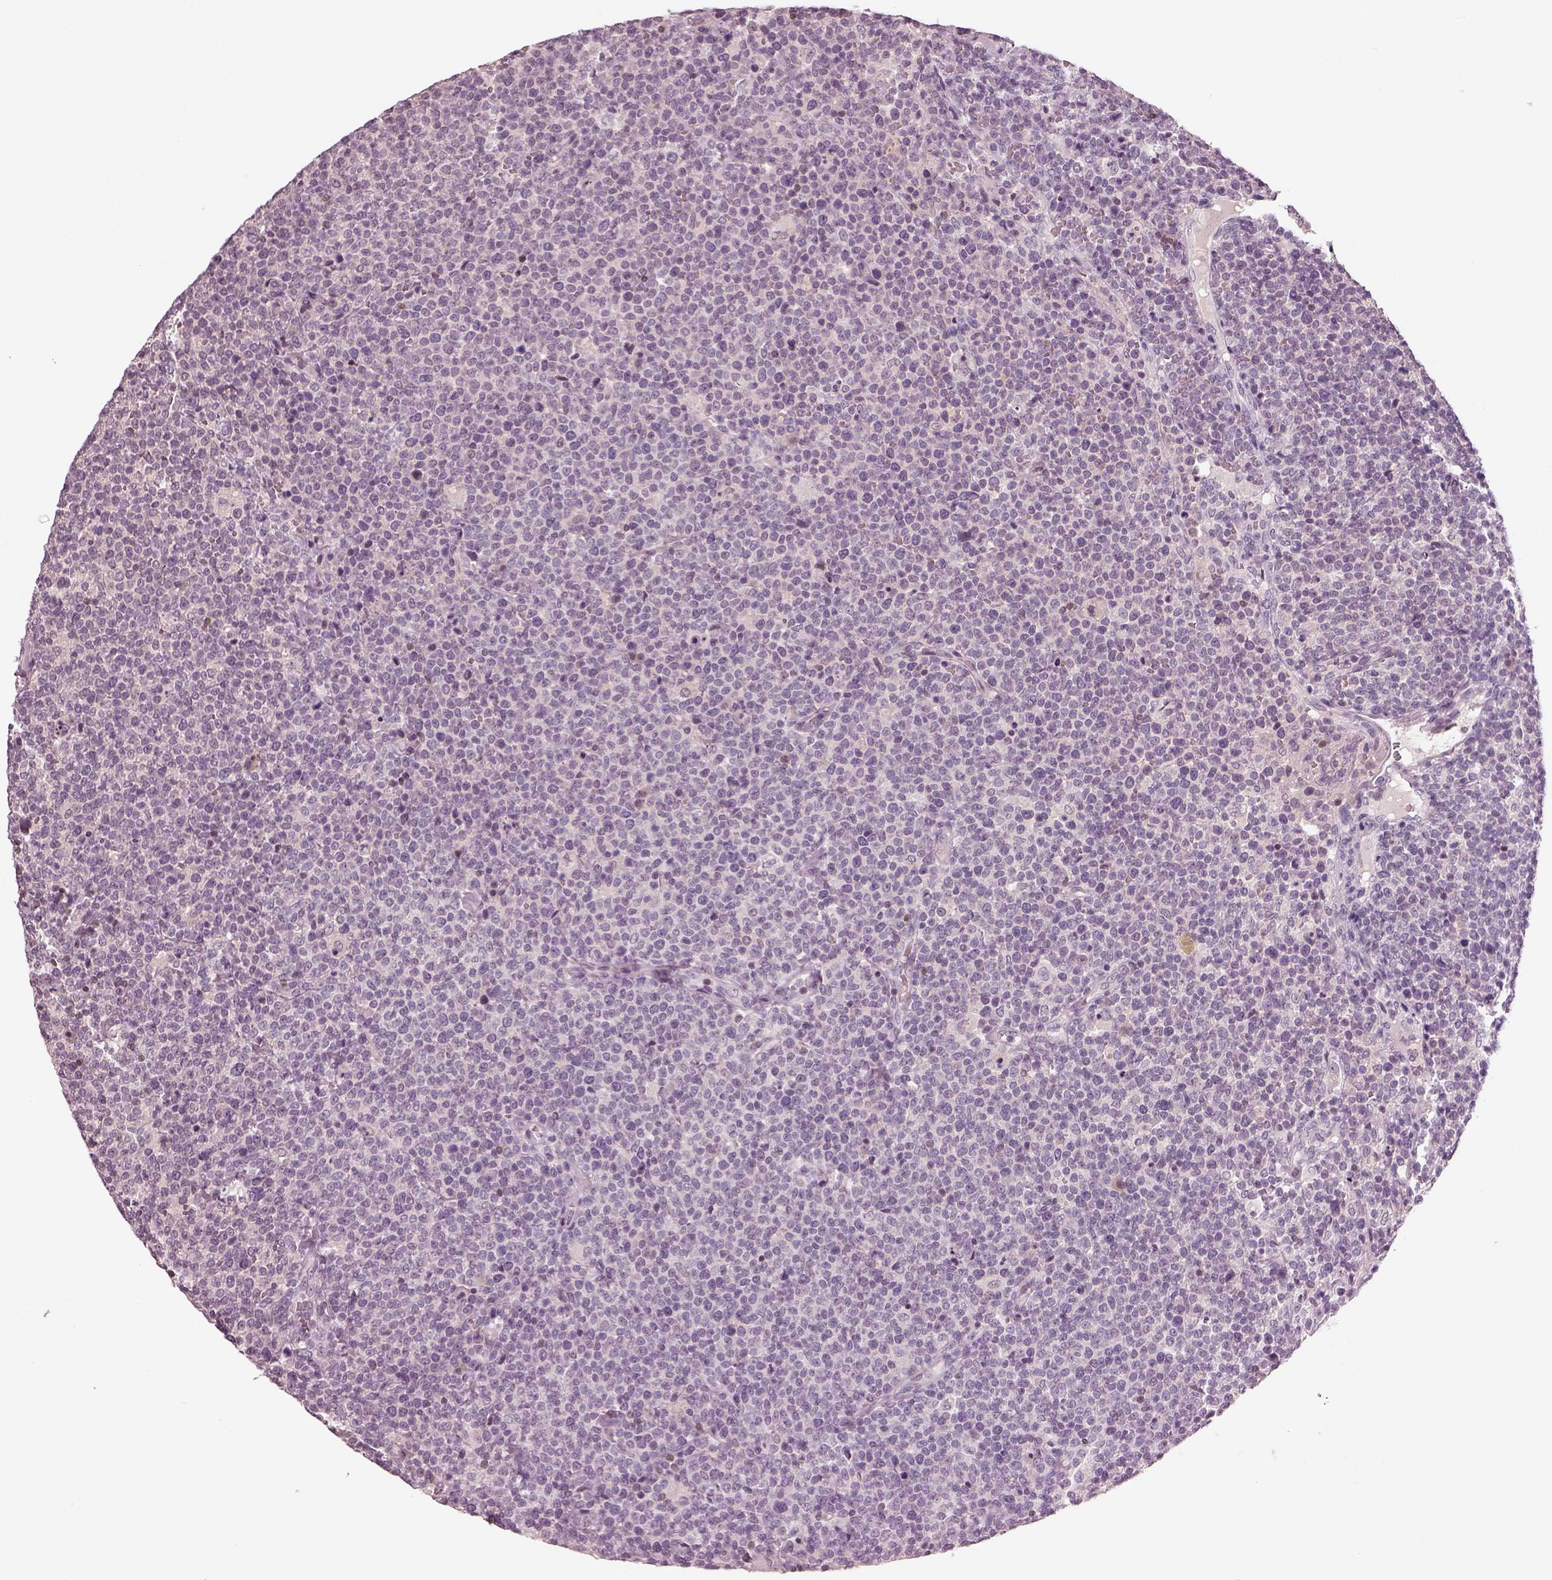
{"staining": {"intensity": "negative", "quantity": "none", "location": "none"}, "tissue": "lymphoma", "cell_type": "Tumor cells", "image_type": "cancer", "snomed": [{"axis": "morphology", "description": "Malignant lymphoma, non-Hodgkin's type, High grade"}, {"axis": "topography", "description": "Lymph node"}], "caption": "Protein analysis of high-grade malignant lymphoma, non-Hodgkin's type shows no significant positivity in tumor cells.", "gene": "EGR4", "patient": {"sex": "male", "age": 61}}